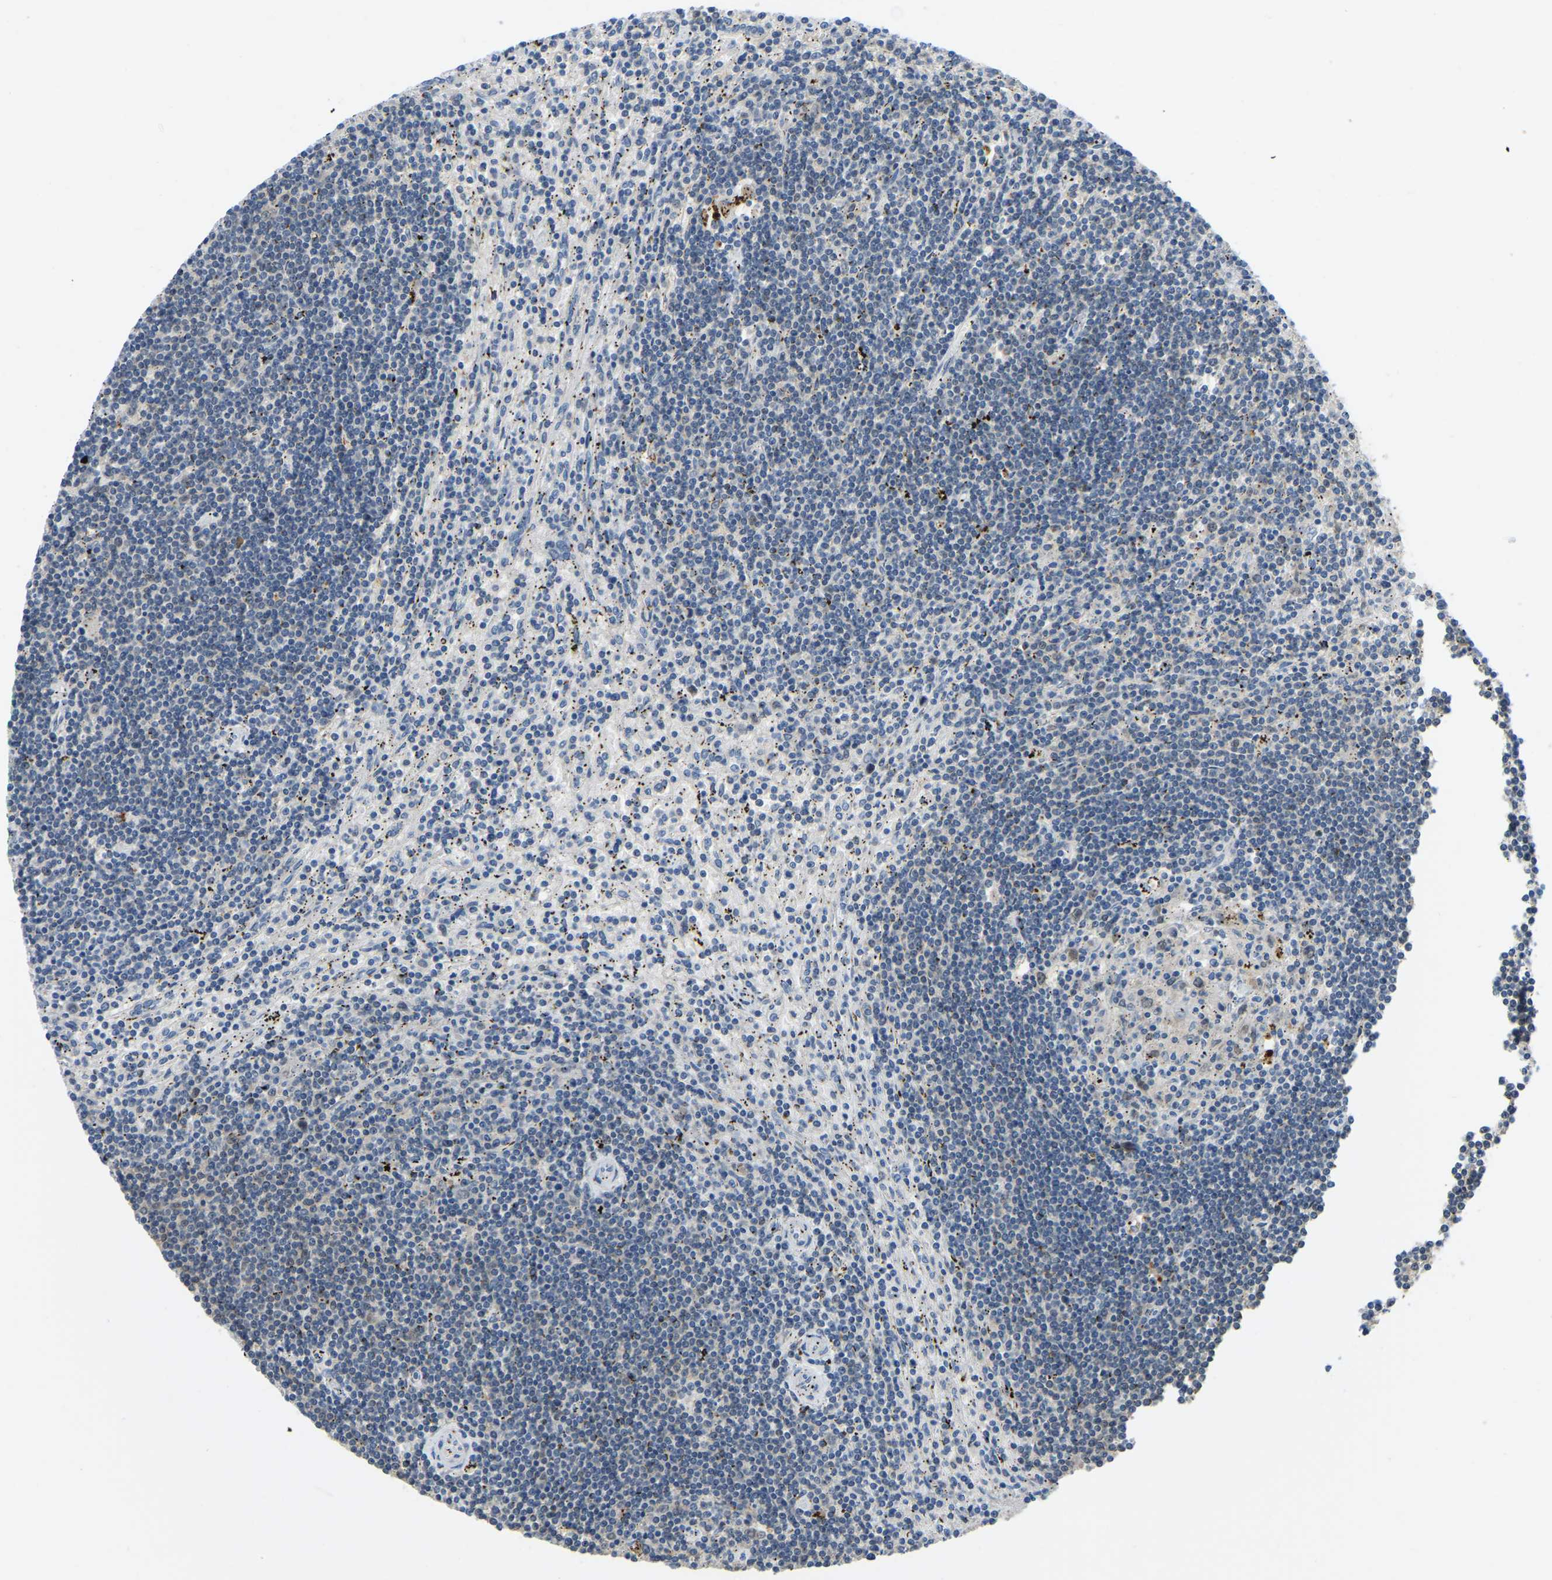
{"staining": {"intensity": "negative", "quantity": "none", "location": "none"}, "tissue": "lymphoma", "cell_type": "Tumor cells", "image_type": "cancer", "snomed": [{"axis": "morphology", "description": "Malignant lymphoma, non-Hodgkin's type, Low grade"}, {"axis": "topography", "description": "Spleen"}], "caption": "DAB immunohistochemical staining of low-grade malignant lymphoma, non-Hodgkin's type exhibits no significant staining in tumor cells.", "gene": "NME8", "patient": {"sex": "male", "age": 76}}